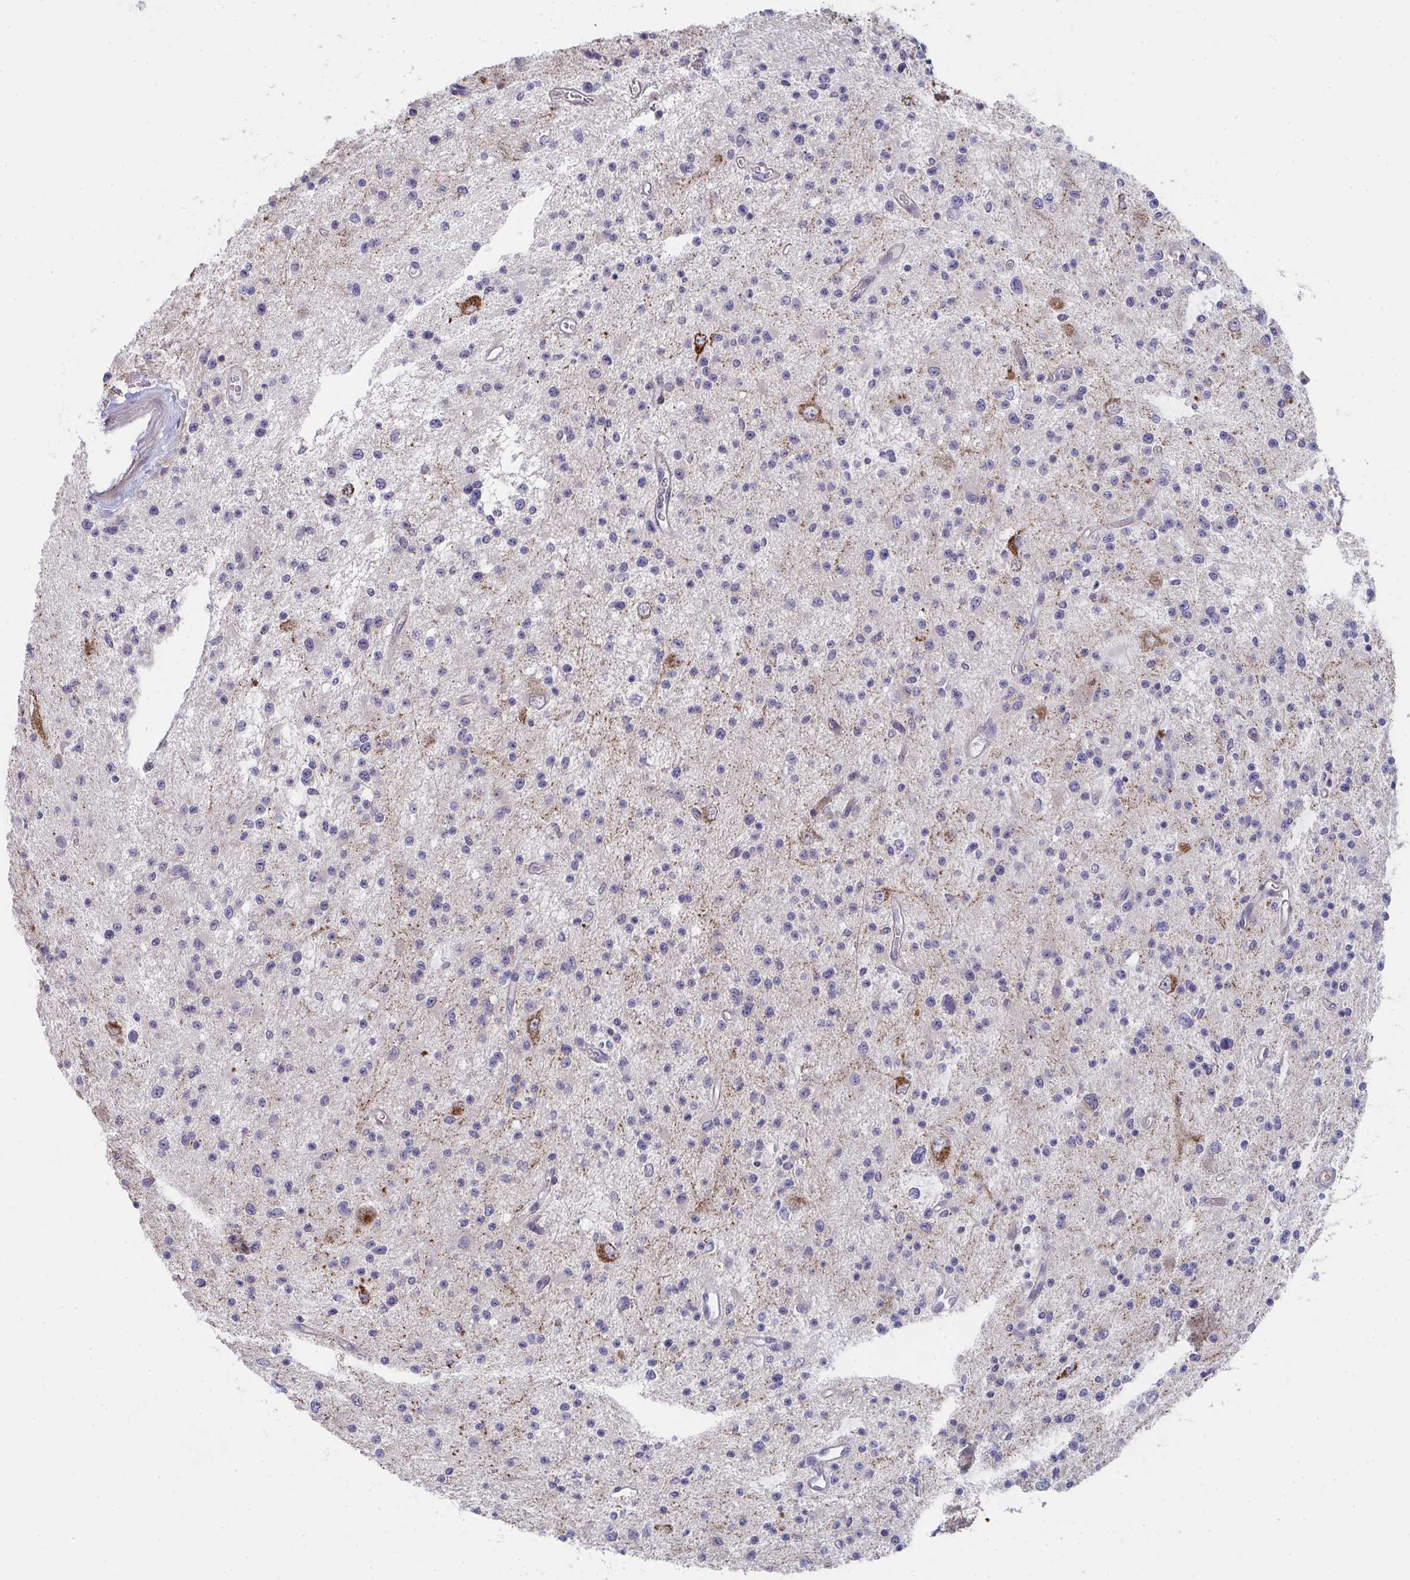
{"staining": {"intensity": "negative", "quantity": "none", "location": "none"}, "tissue": "glioma", "cell_type": "Tumor cells", "image_type": "cancer", "snomed": [{"axis": "morphology", "description": "Glioma, malignant, Low grade"}, {"axis": "topography", "description": "Brain"}], "caption": "Immunohistochemistry of human glioma demonstrates no expression in tumor cells. (Immunohistochemistry (ihc), brightfield microscopy, high magnification).", "gene": "VWDE", "patient": {"sex": "male", "age": 43}}